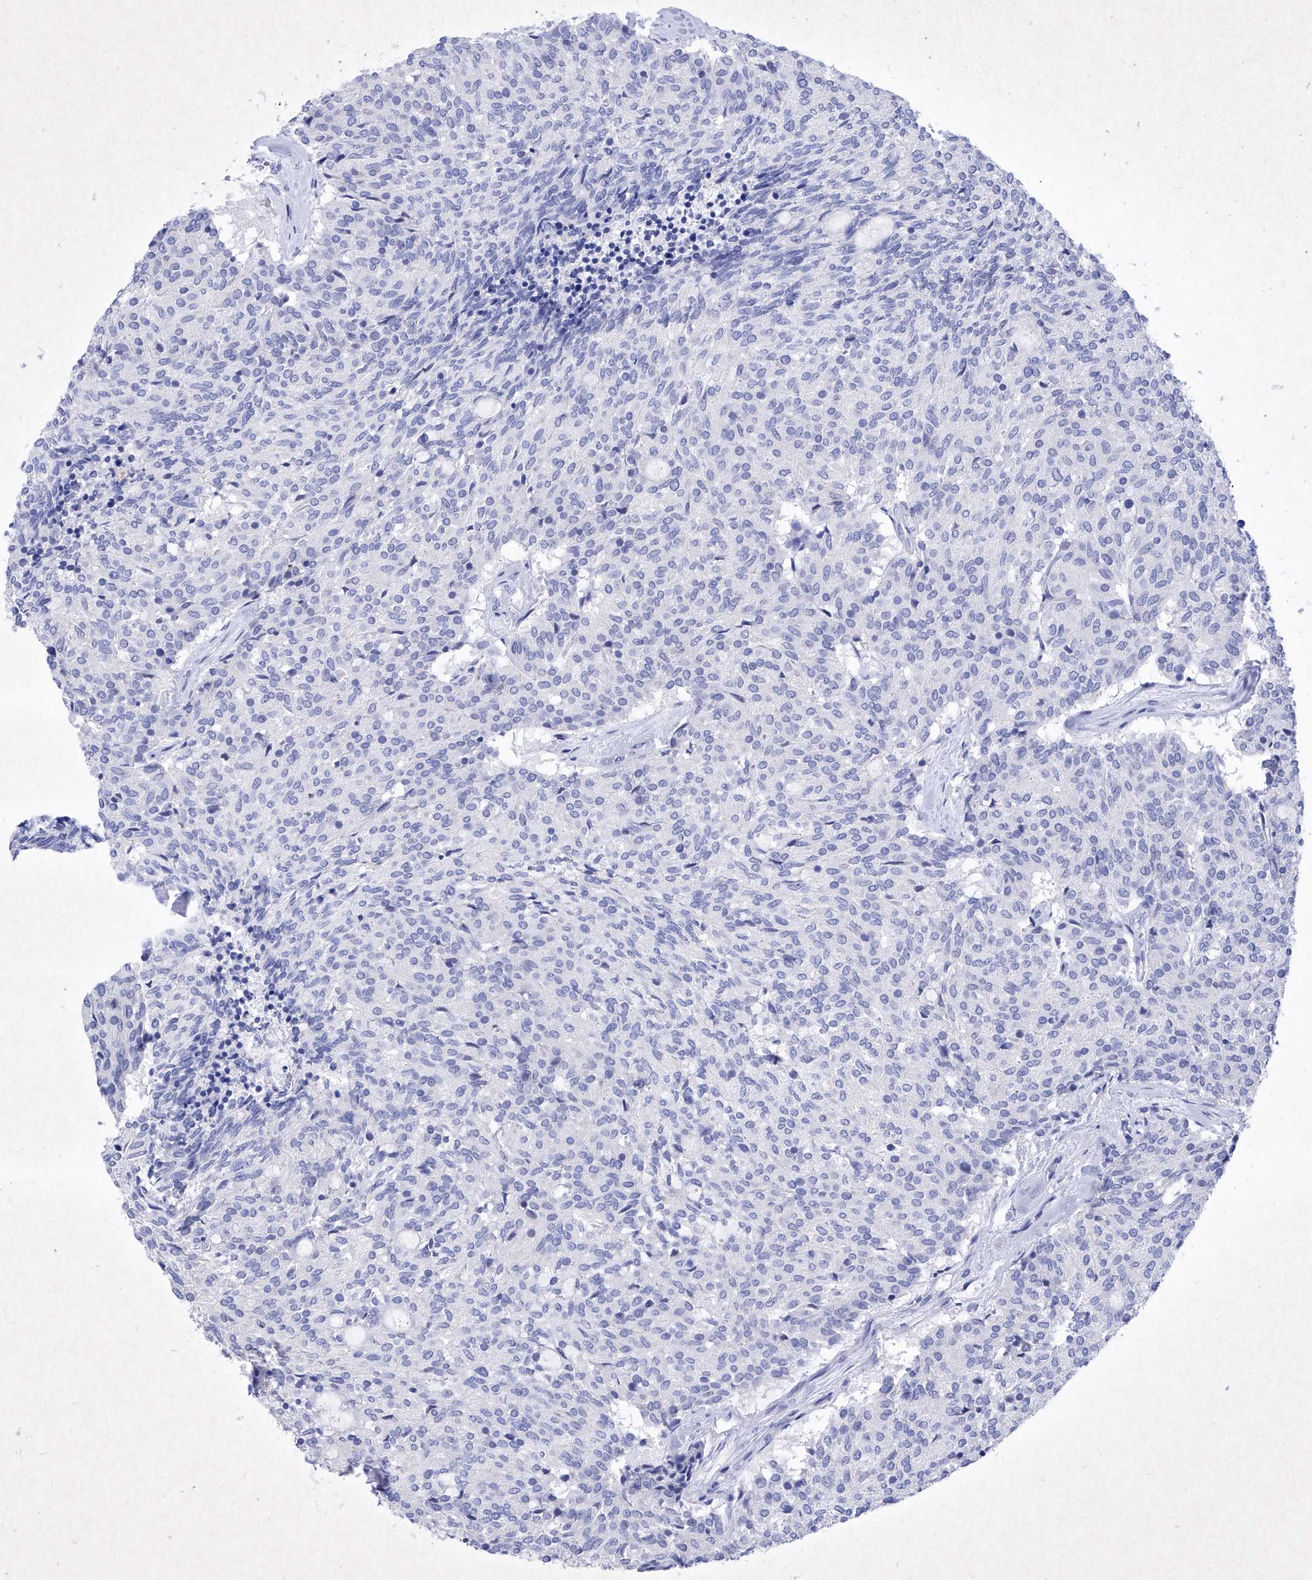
{"staining": {"intensity": "negative", "quantity": "none", "location": "none"}, "tissue": "carcinoid", "cell_type": "Tumor cells", "image_type": "cancer", "snomed": [{"axis": "morphology", "description": "Carcinoid, malignant, NOS"}, {"axis": "topography", "description": "Pancreas"}], "caption": "Immunohistochemical staining of carcinoid (malignant) demonstrates no significant expression in tumor cells. Nuclei are stained in blue.", "gene": "BARX2", "patient": {"sex": "female", "age": 54}}